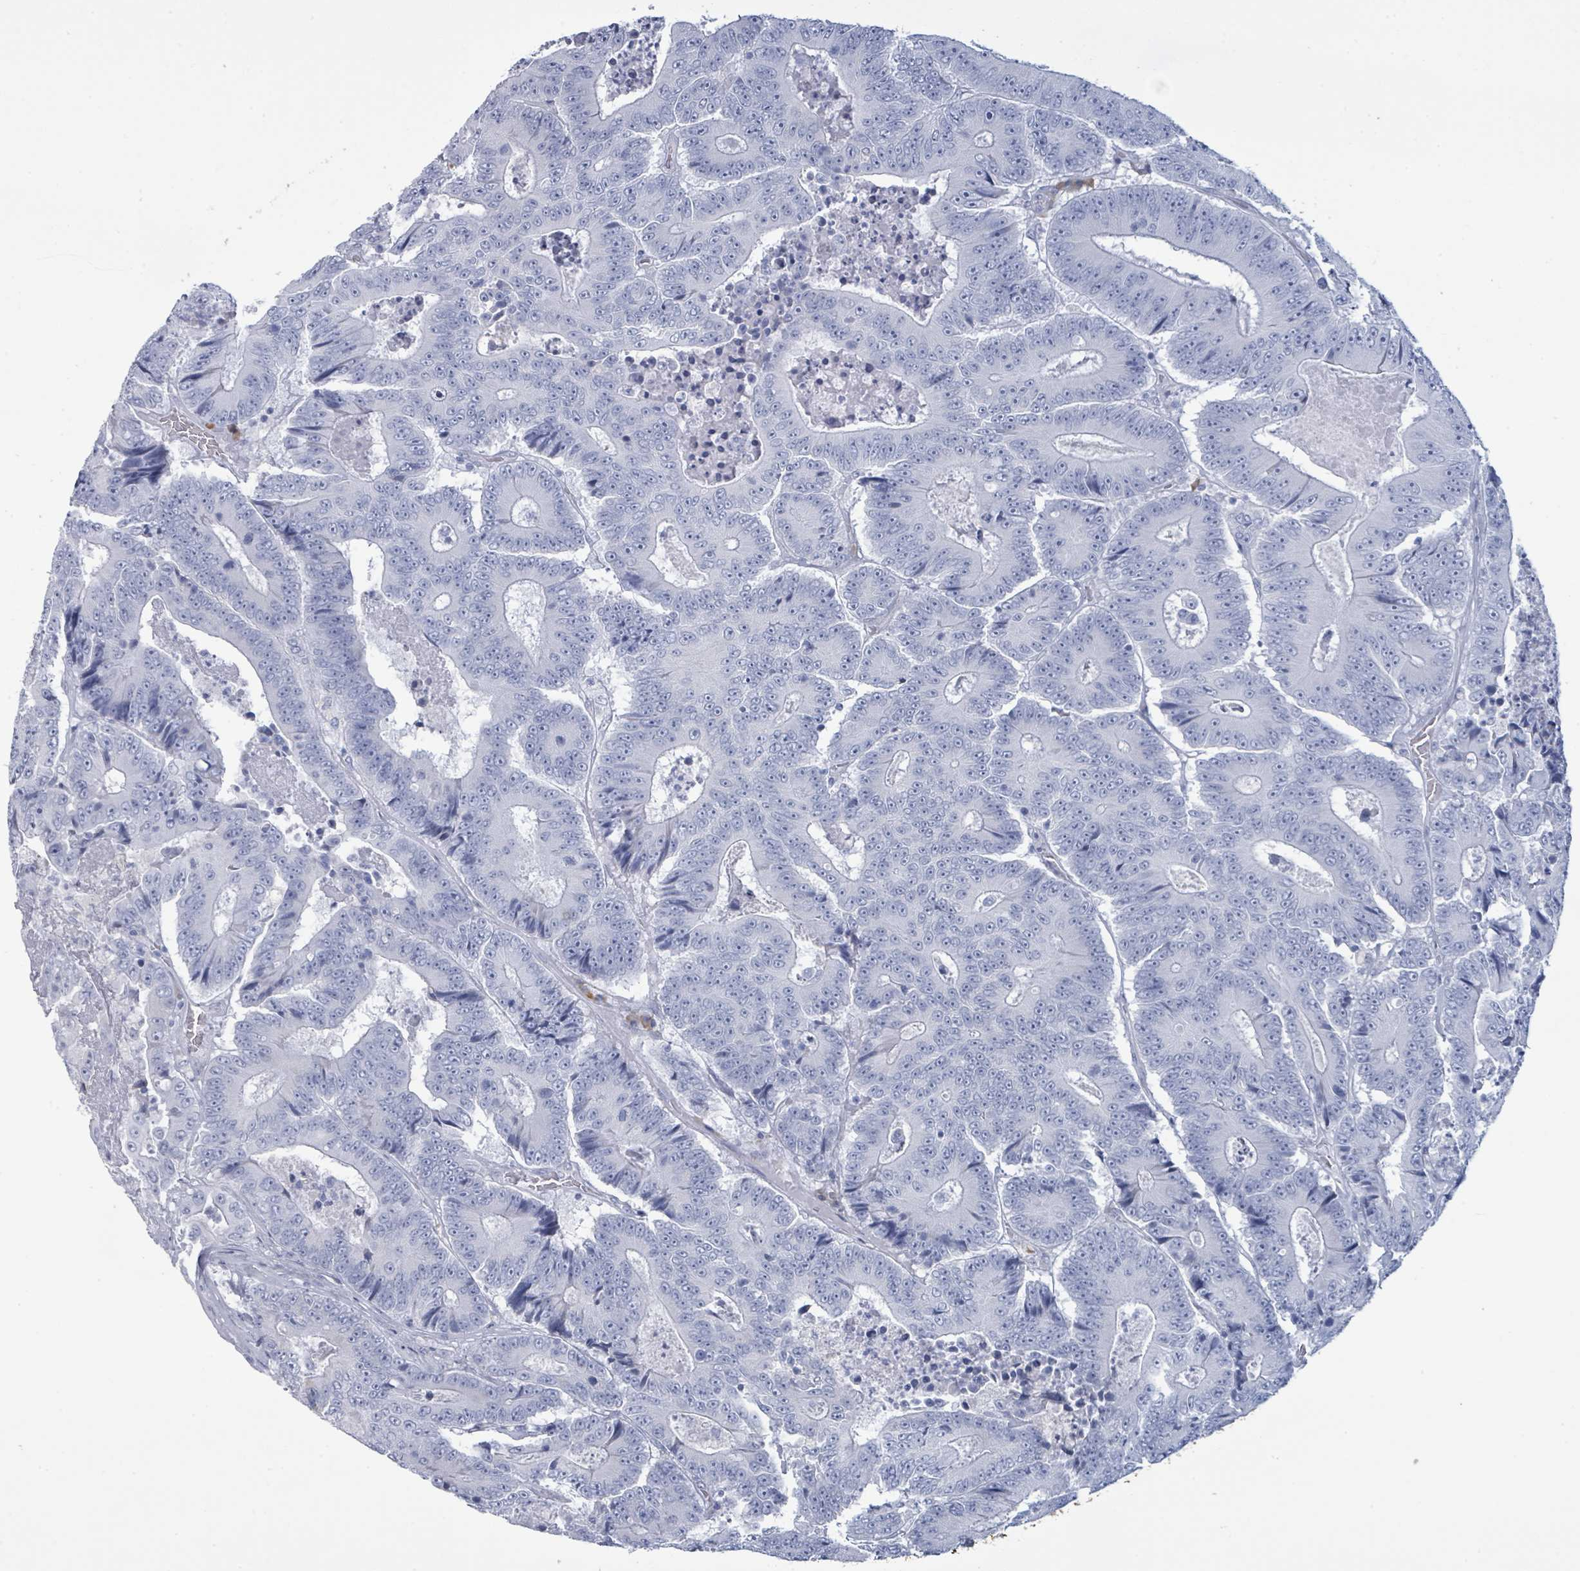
{"staining": {"intensity": "negative", "quantity": "none", "location": "none"}, "tissue": "colorectal cancer", "cell_type": "Tumor cells", "image_type": "cancer", "snomed": [{"axis": "morphology", "description": "Adenocarcinoma, NOS"}, {"axis": "topography", "description": "Colon"}], "caption": "The image exhibits no significant staining in tumor cells of colorectal adenocarcinoma. Brightfield microscopy of immunohistochemistry (IHC) stained with DAB (3,3'-diaminobenzidine) (brown) and hematoxylin (blue), captured at high magnification.", "gene": "PGA3", "patient": {"sex": "male", "age": 83}}